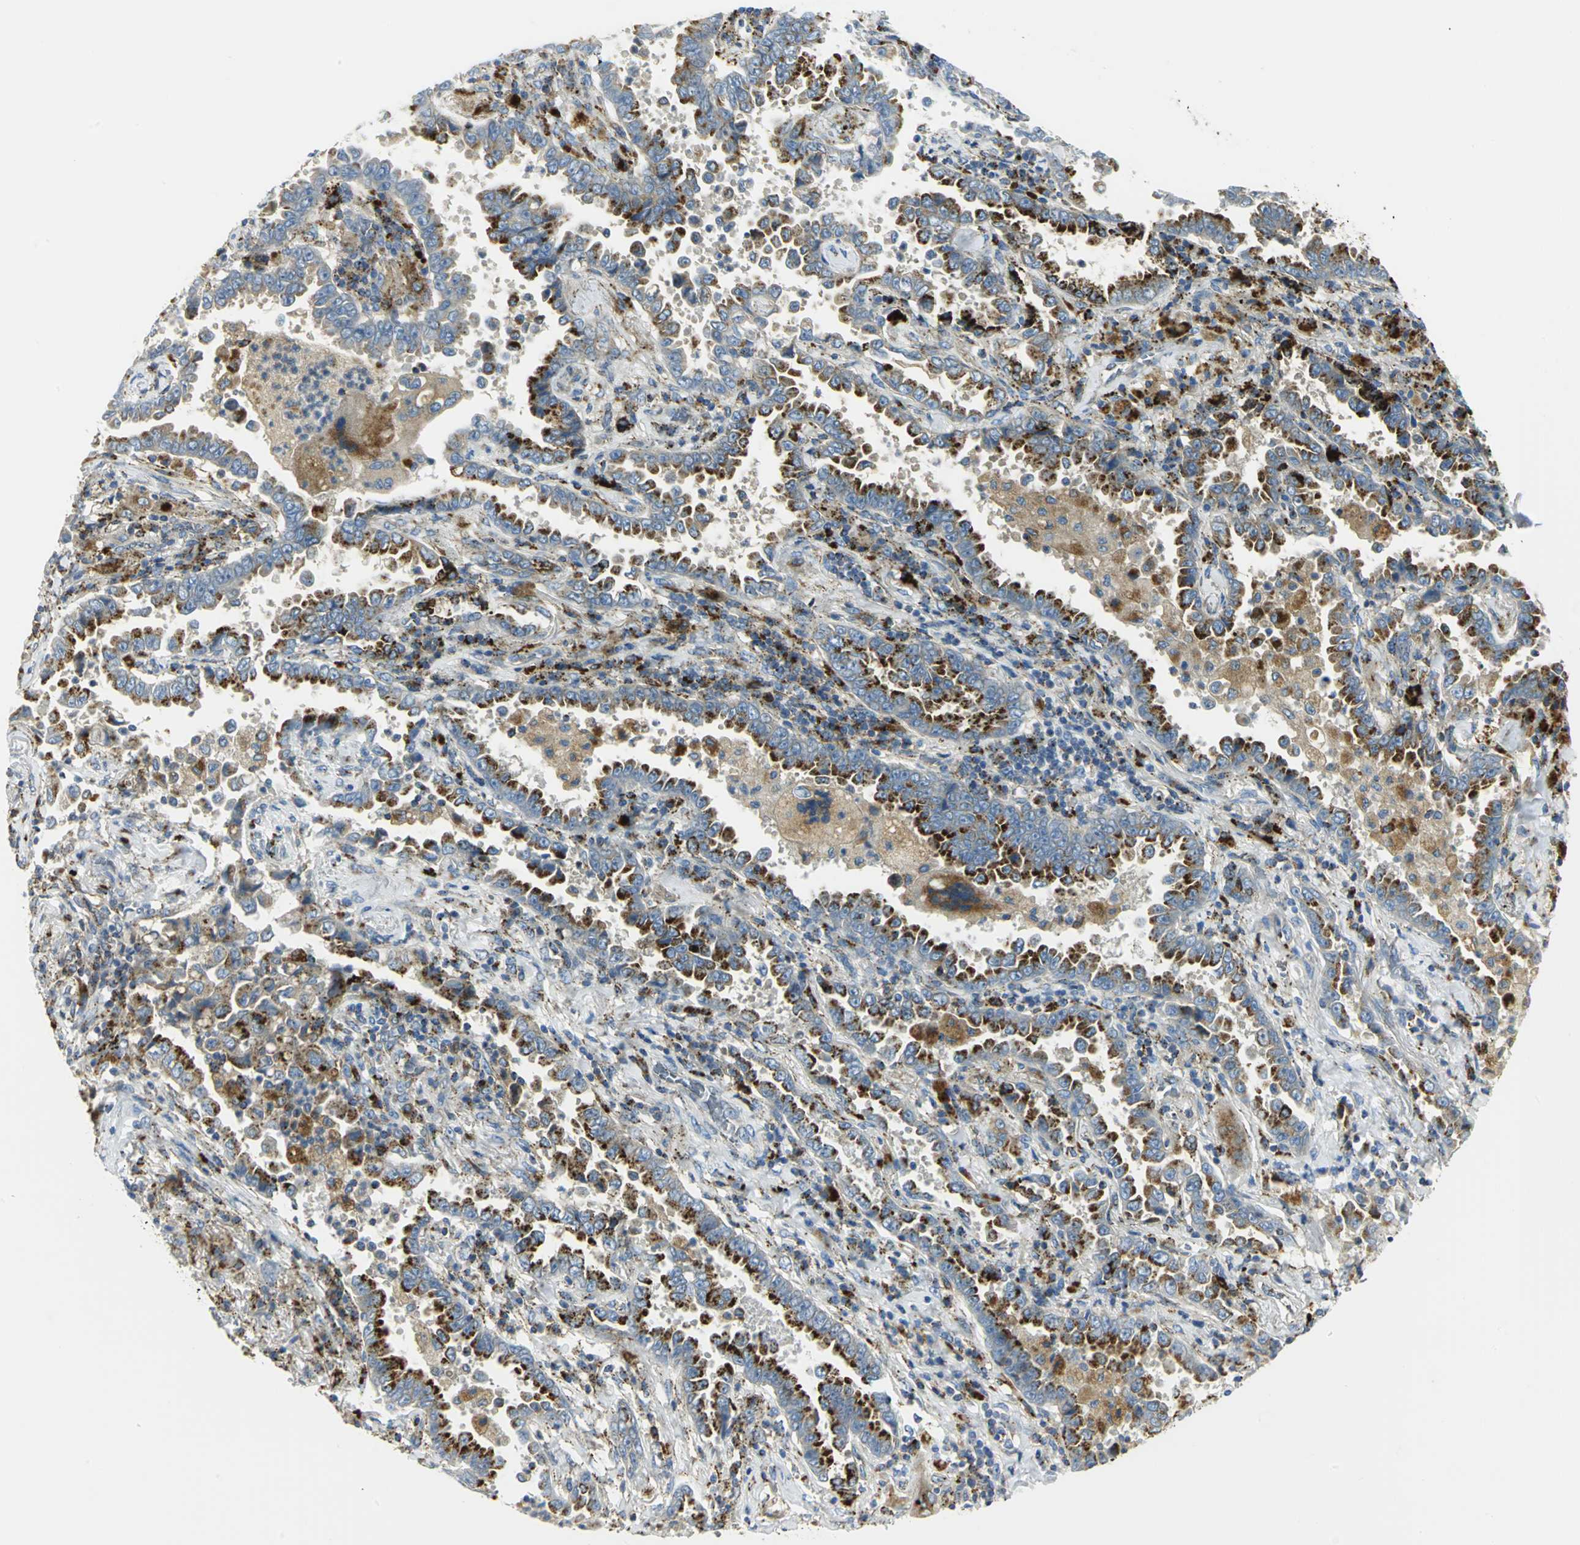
{"staining": {"intensity": "strong", "quantity": ">75%", "location": "cytoplasmic/membranous"}, "tissue": "lung cancer", "cell_type": "Tumor cells", "image_type": "cancer", "snomed": [{"axis": "morphology", "description": "Normal tissue, NOS"}, {"axis": "morphology", "description": "Inflammation, NOS"}, {"axis": "morphology", "description": "Adenocarcinoma, NOS"}, {"axis": "topography", "description": "Lung"}], "caption": "This histopathology image displays adenocarcinoma (lung) stained with IHC to label a protein in brown. The cytoplasmic/membranous of tumor cells show strong positivity for the protein. Nuclei are counter-stained blue.", "gene": "ARSA", "patient": {"sex": "female", "age": 64}}